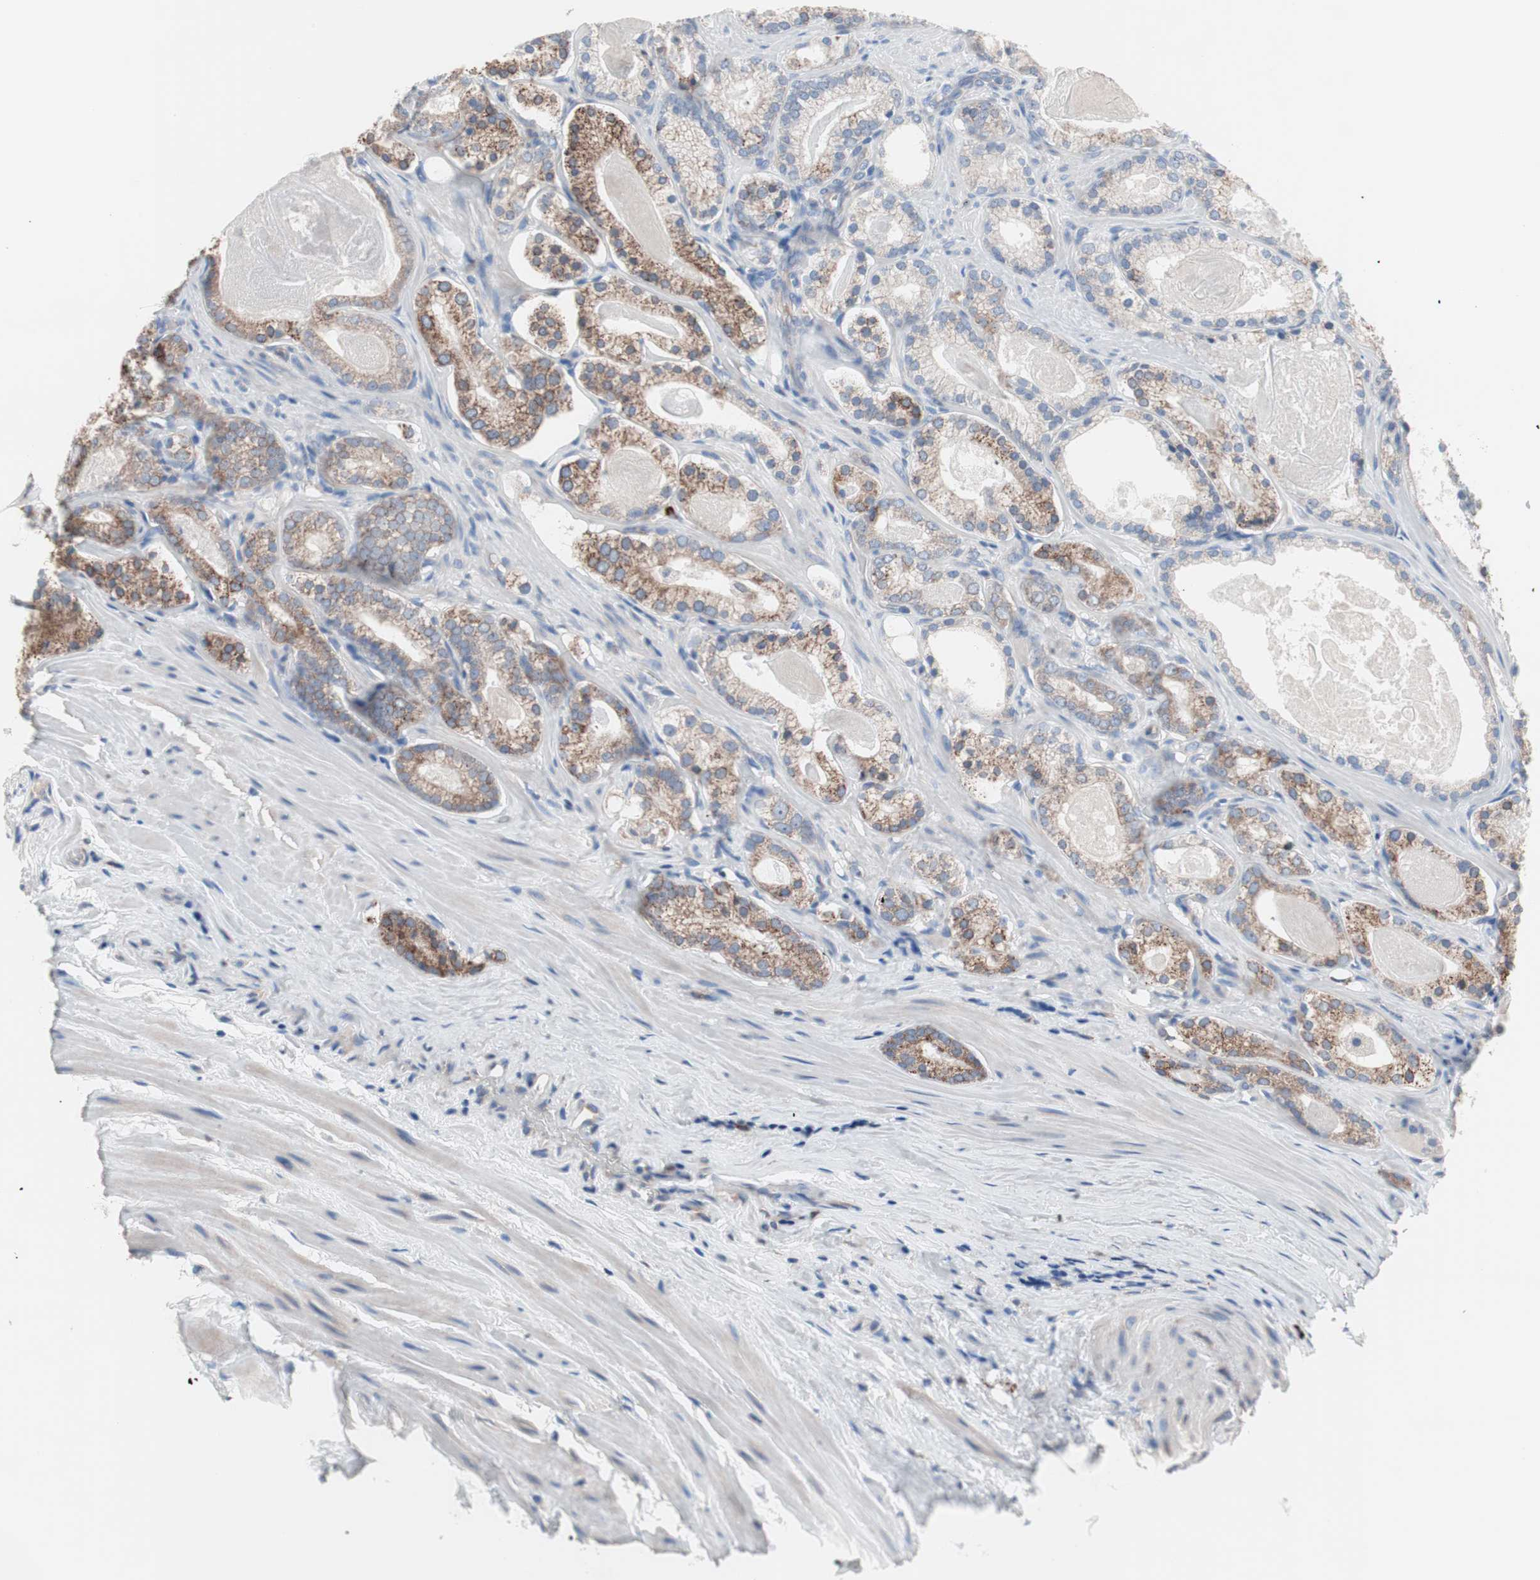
{"staining": {"intensity": "moderate", "quantity": ">75%", "location": "cytoplasmic/membranous"}, "tissue": "prostate cancer", "cell_type": "Tumor cells", "image_type": "cancer", "snomed": [{"axis": "morphology", "description": "Adenocarcinoma, Low grade"}, {"axis": "topography", "description": "Prostate"}], "caption": "Adenocarcinoma (low-grade) (prostate) tissue reveals moderate cytoplasmic/membranous staining in approximately >75% of tumor cells, visualized by immunohistochemistry.", "gene": "SLC27A4", "patient": {"sex": "male", "age": 59}}